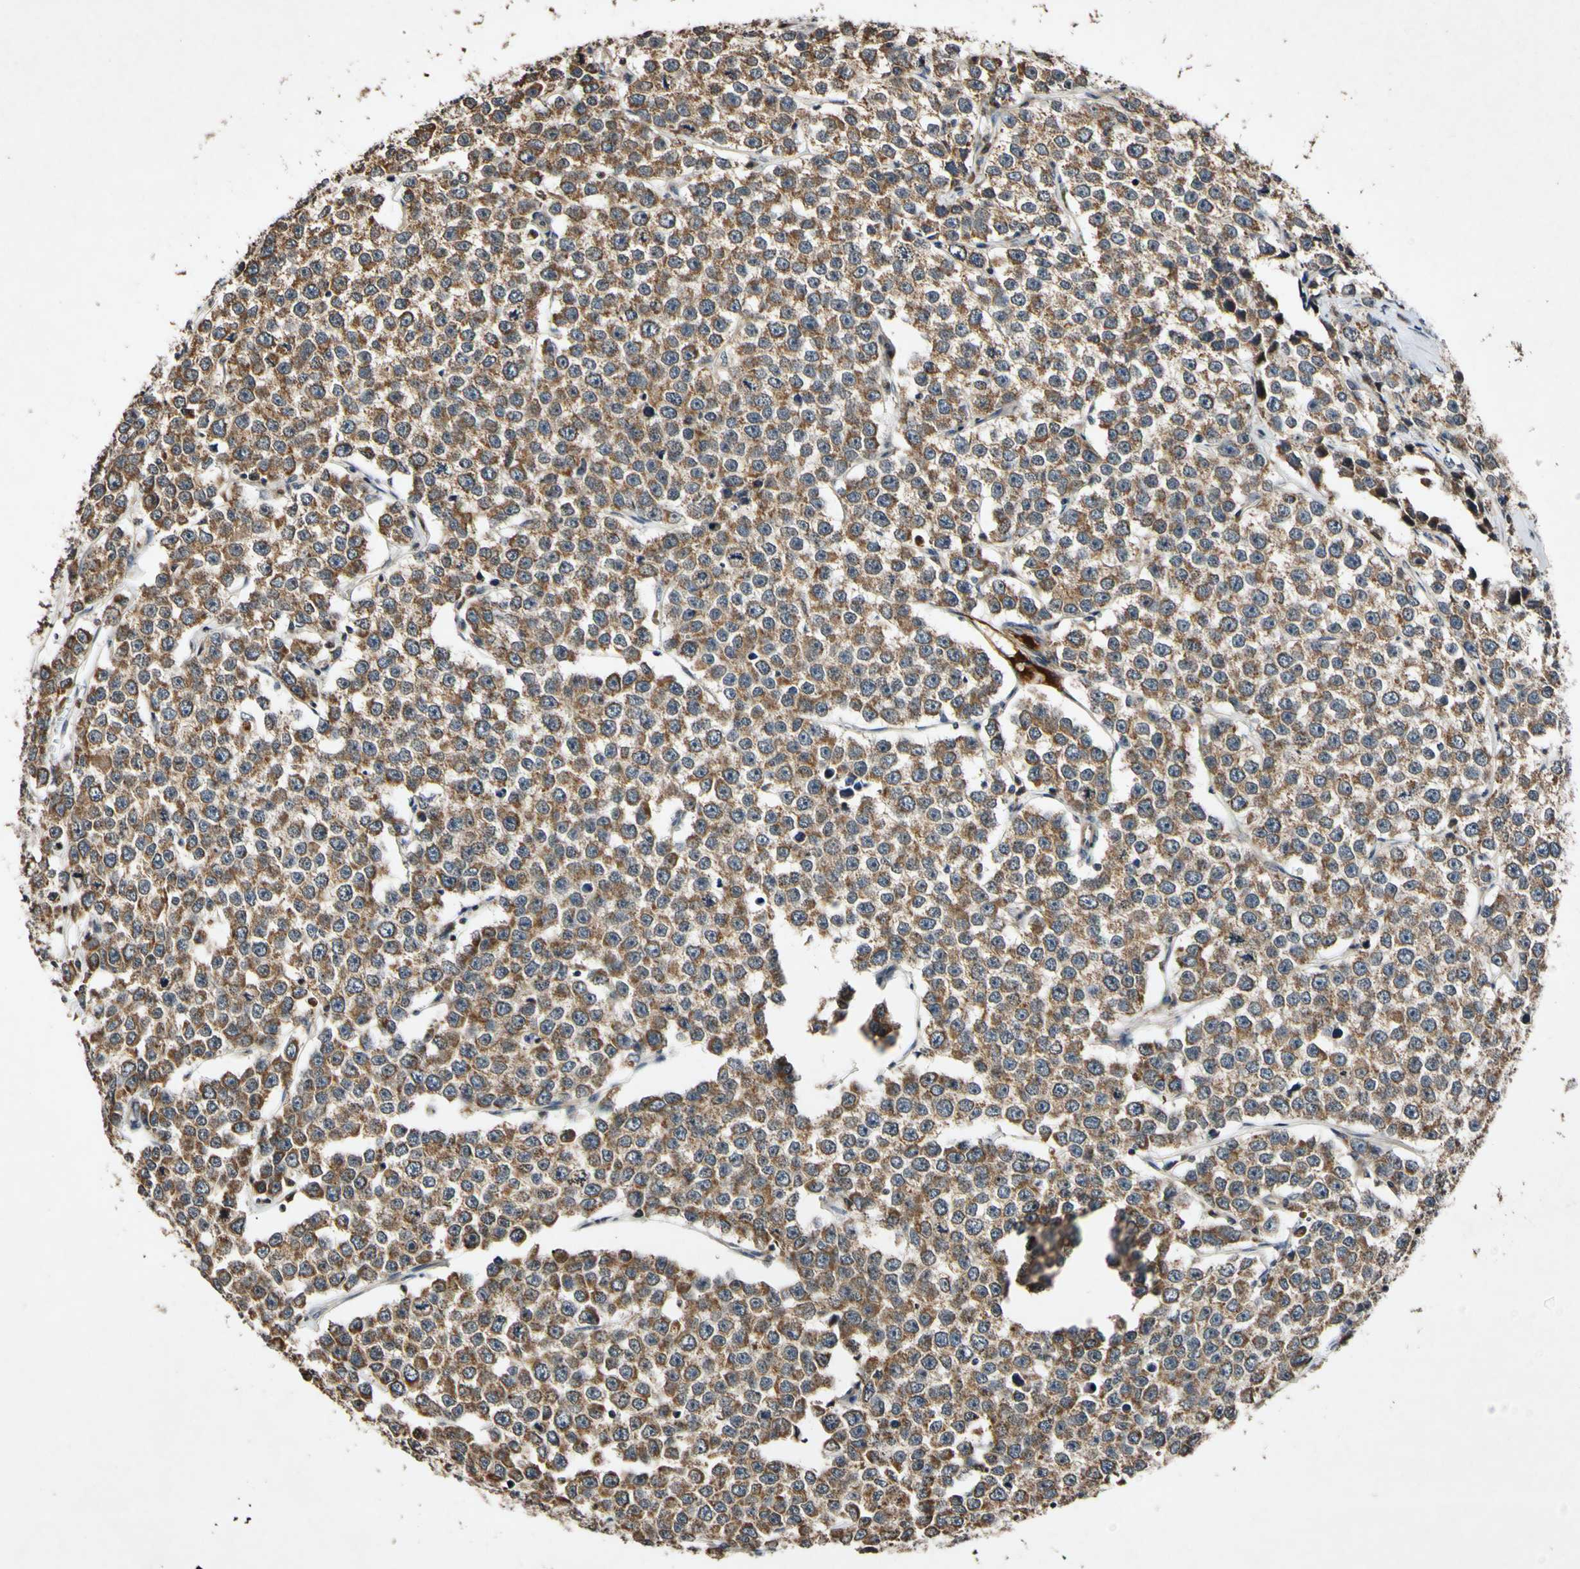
{"staining": {"intensity": "moderate", "quantity": ">75%", "location": "cytoplasmic/membranous"}, "tissue": "testis cancer", "cell_type": "Tumor cells", "image_type": "cancer", "snomed": [{"axis": "morphology", "description": "Seminoma, NOS"}, {"axis": "morphology", "description": "Carcinoma, Embryonal, NOS"}, {"axis": "topography", "description": "Testis"}], "caption": "Immunohistochemical staining of testis embryonal carcinoma shows medium levels of moderate cytoplasmic/membranous protein staining in approximately >75% of tumor cells.", "gene": "PLAT", "patient": {"sex": "male", "age": 52}}